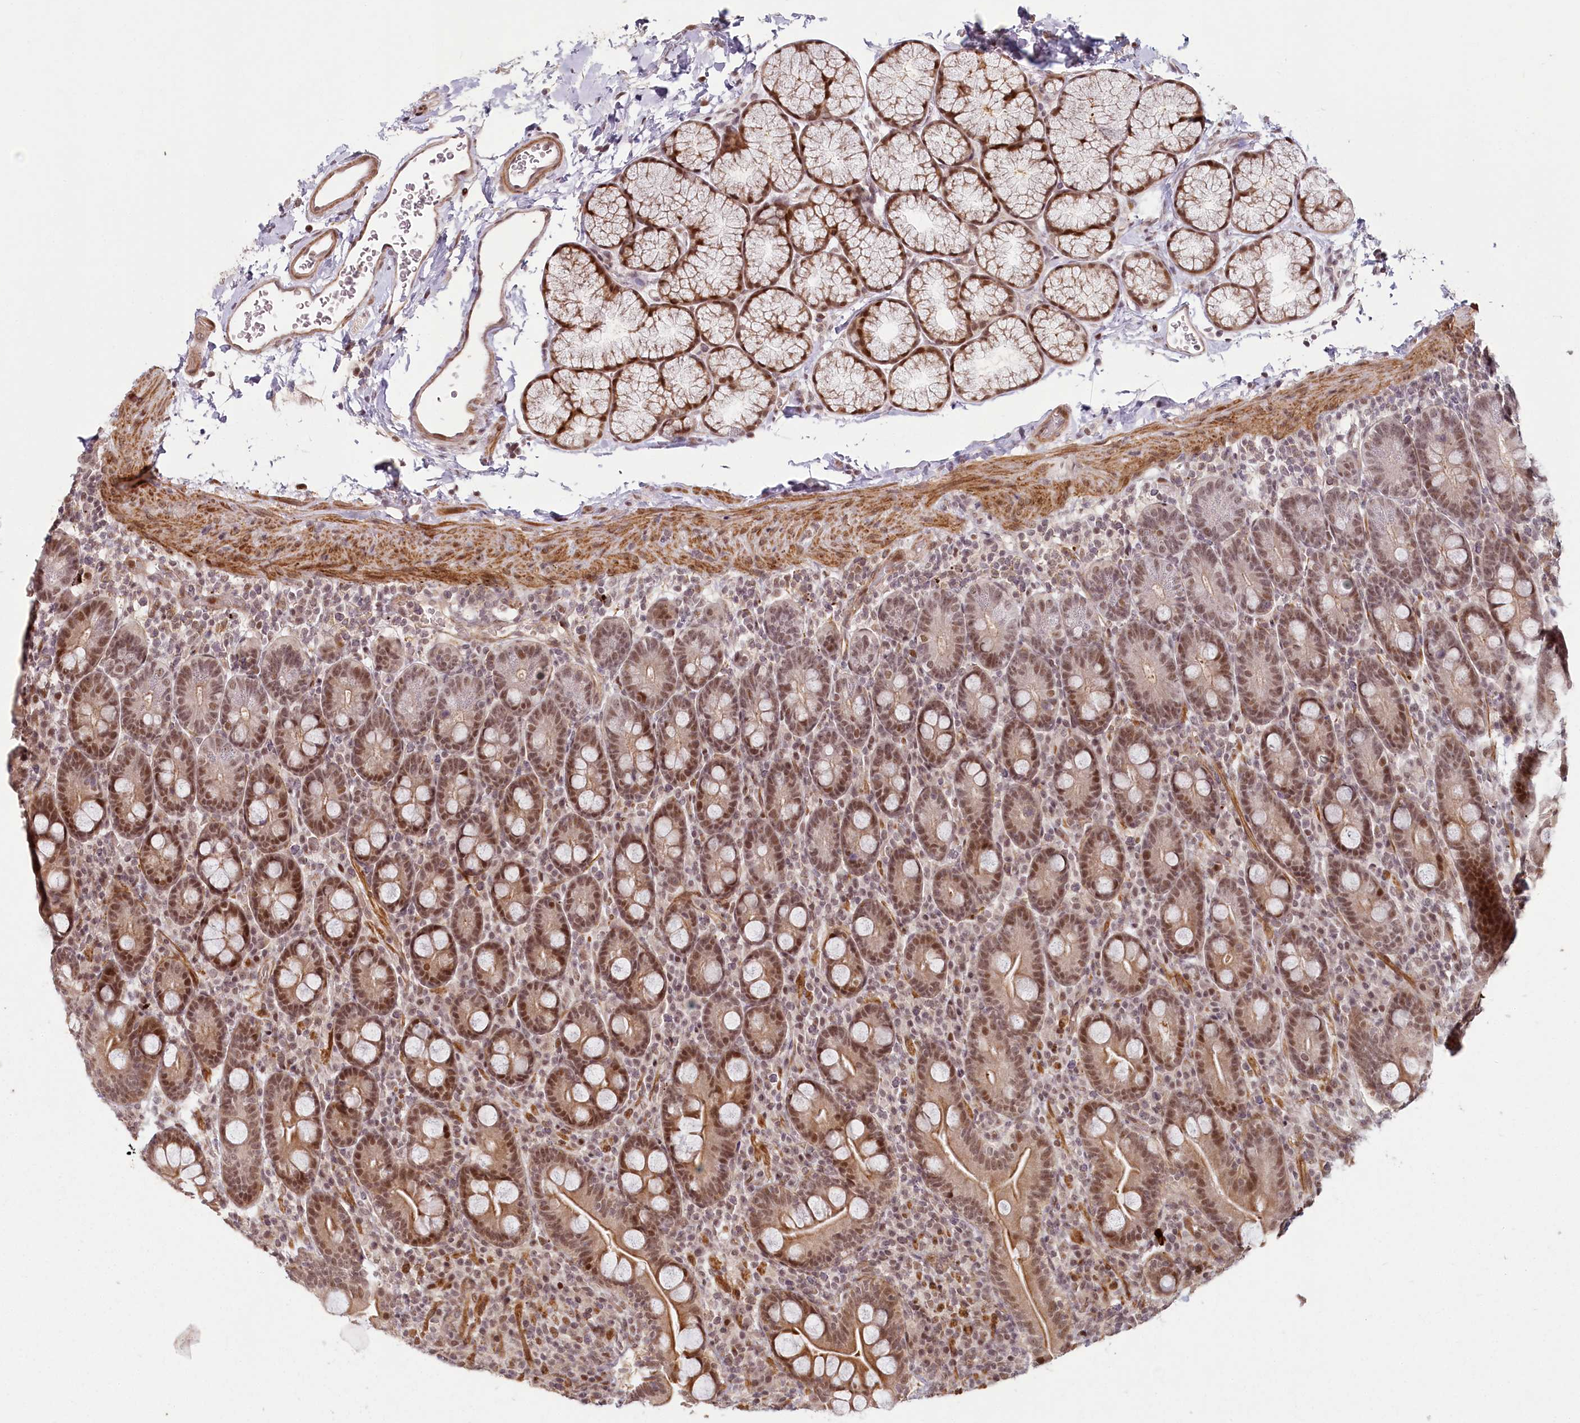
{"staining": {"intensity": "moderate", "quantity": ">75%", "location": "cytoplasmic/membranous,nuclear"}, "tissue": "duodenum", "cell_type": "Glandular cells", "image_type": "normal", "snomed": [{"axis": "morphology", "description": "Normal tissue, NOS"}, {"axis": "topography", "description": "Duodenum"}], "caption": "Unremarkable duodenum was stained to show a protein in brown. There is medium levels of moderate cytoplasmic/membranous,nuclear expression in about >75% of glandular cells.", "gene": "FAM204A", "patient": {"sex": "male", "age": 35}}